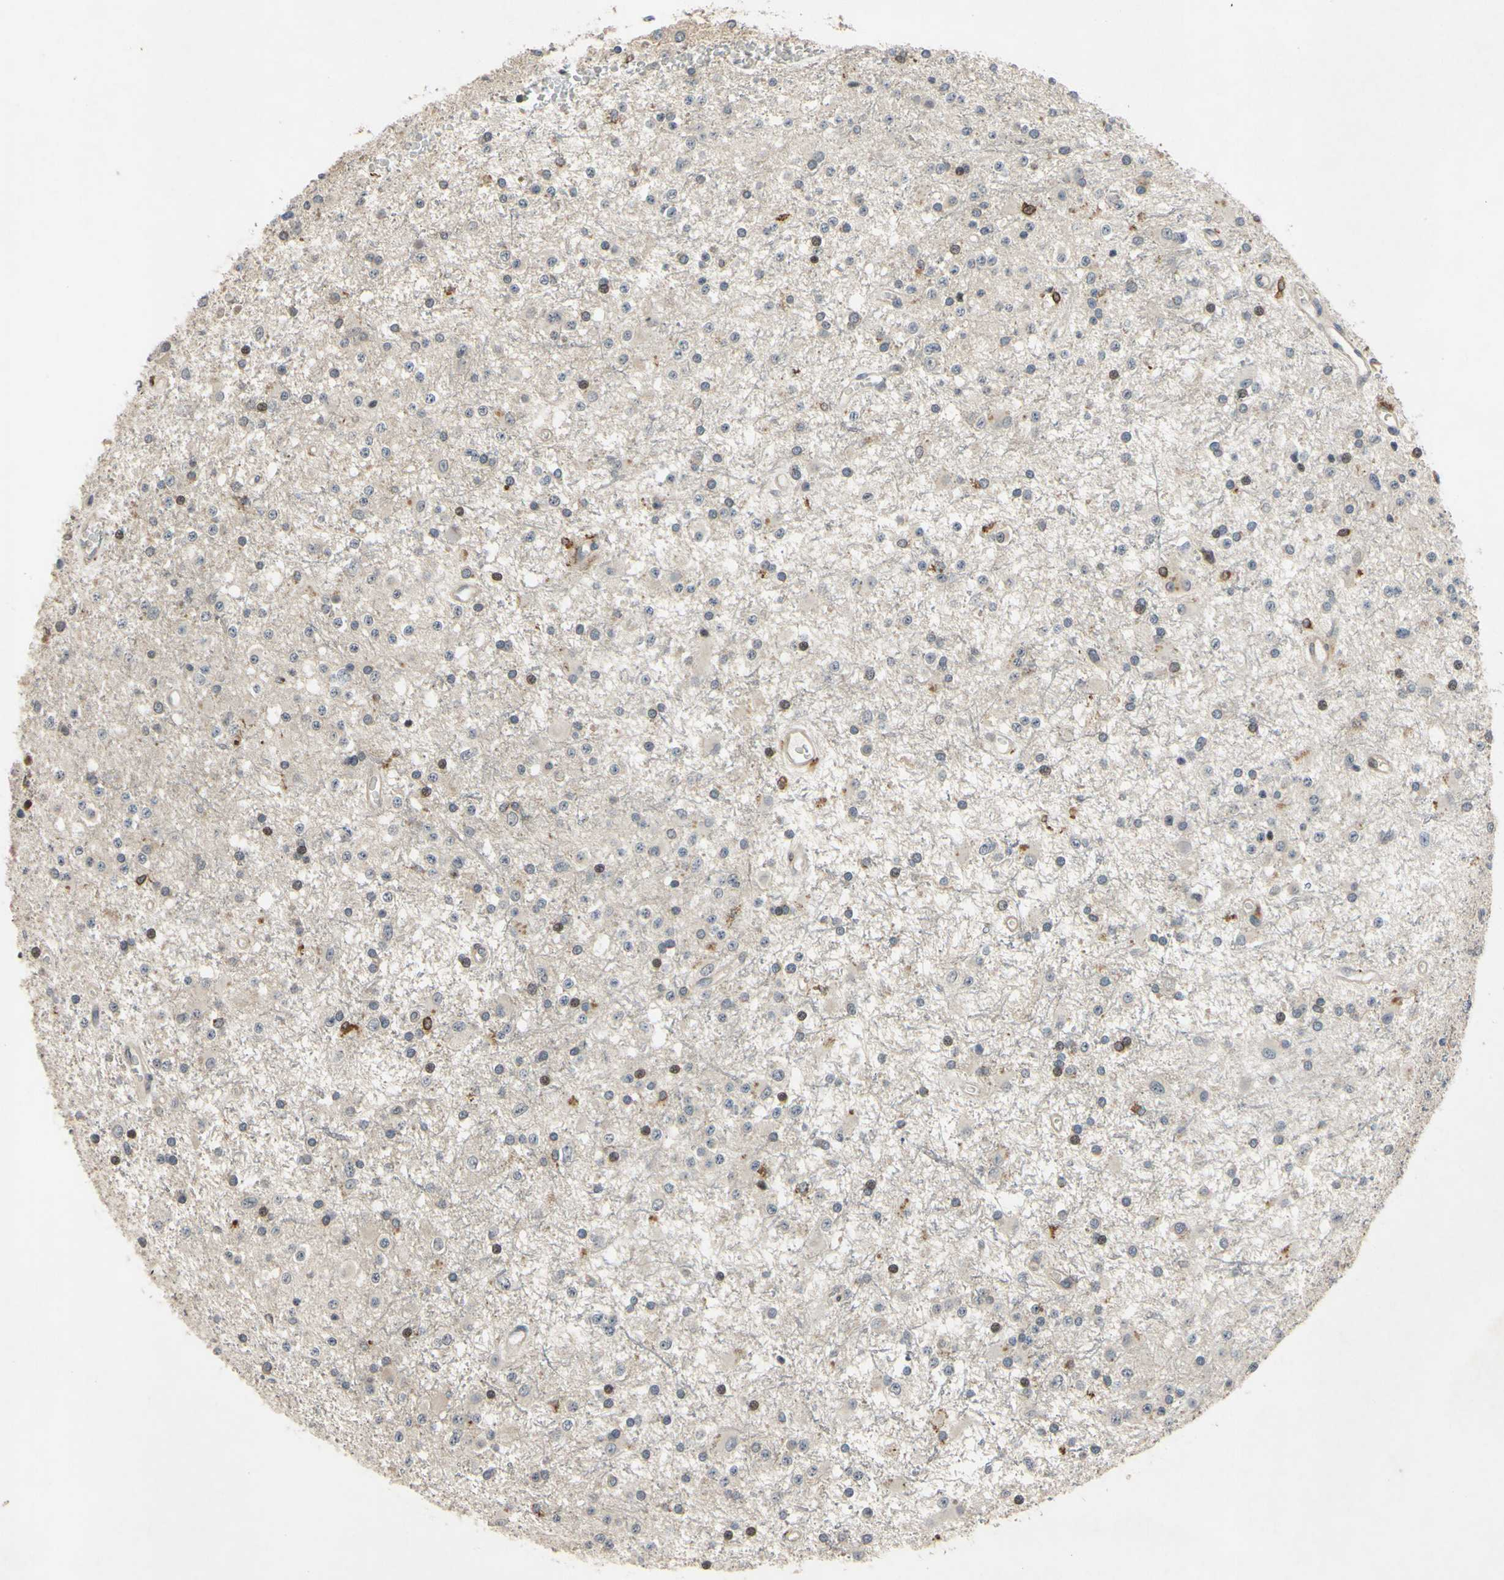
{"staining": {"intensity": "weak", "quantity": "<25%", "location": "cytoplasmic/membranous,nuclear"}, "tissue": "glioma", "cell_type": "Tumor cells", "image_type": "cancer", "snomed": [{"axis": "morphology", "description": "Glioma, malignant, Low grade"}, {"axis": "topography", "description": "Brain"}], "caption": "Immunohistochemistry (IHC) of human glioma reveals no positivity in tumor cells.", "gene": "PLXNA2", "patient": {"sex": "male", "age": 58}}